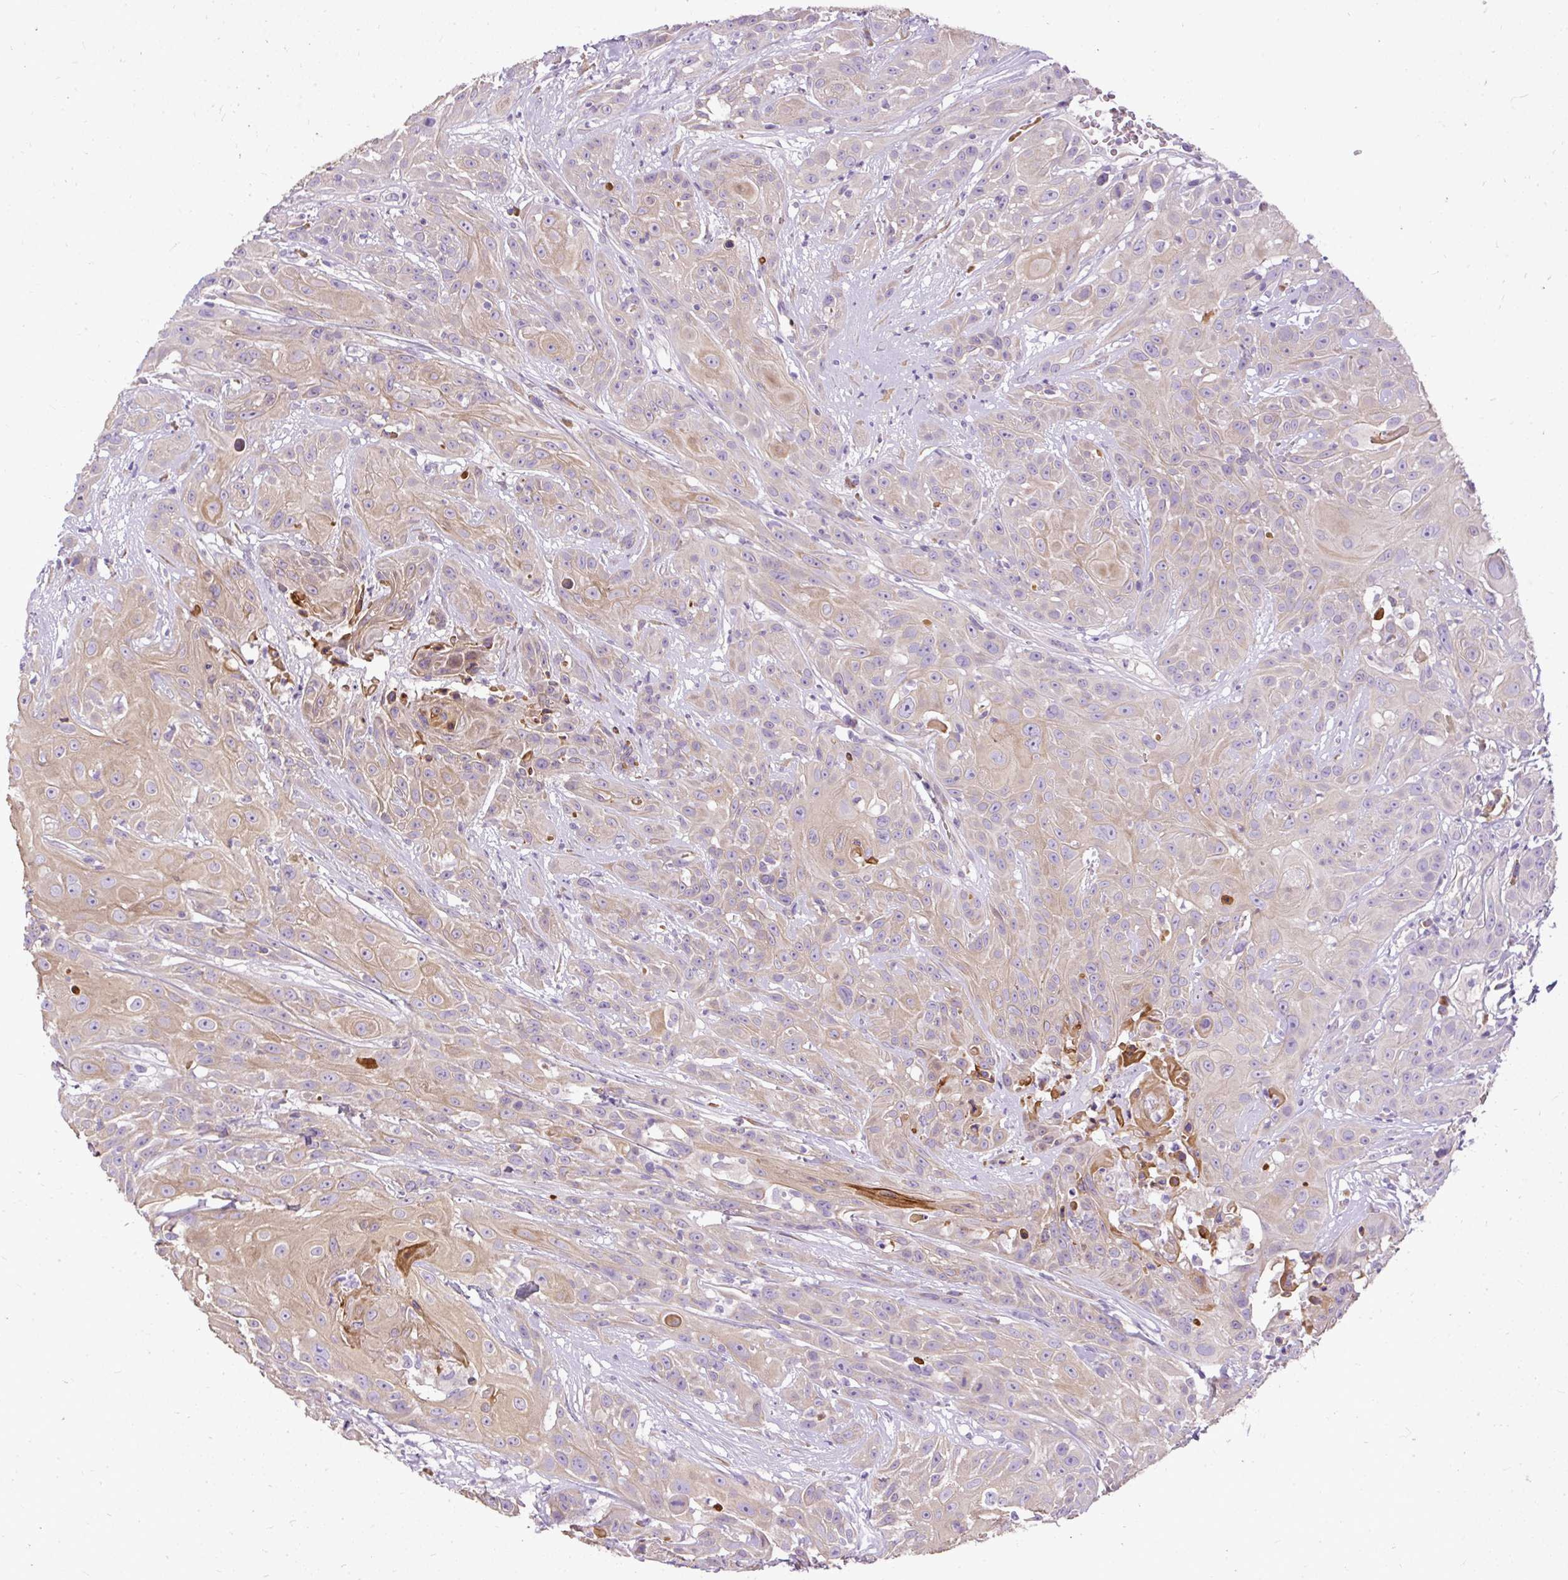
{"staining": {"intensity": "weak", "quantity": "25%-75%", "location": "cytoplasmic/membranous"}, "tissue": "head and neck cancer", "cell_type": "Tumor cells", "image_type": "cancer", "snomed": [{"axis": "morphology", "description": "Squamous cell carcinoma, NOS"}, {"axis": "topography", "description": "Skin"}, {"axis": "topography", "description": "Head-Neck"}], "caption": "A brown stain labels weak cytoplasmic/membranous positivity of a protein in human squamous cell carcinoma (head and neck) tumor cells.", "gene": "FAM149A", "patient": {"sex": "male", "age": 80}}